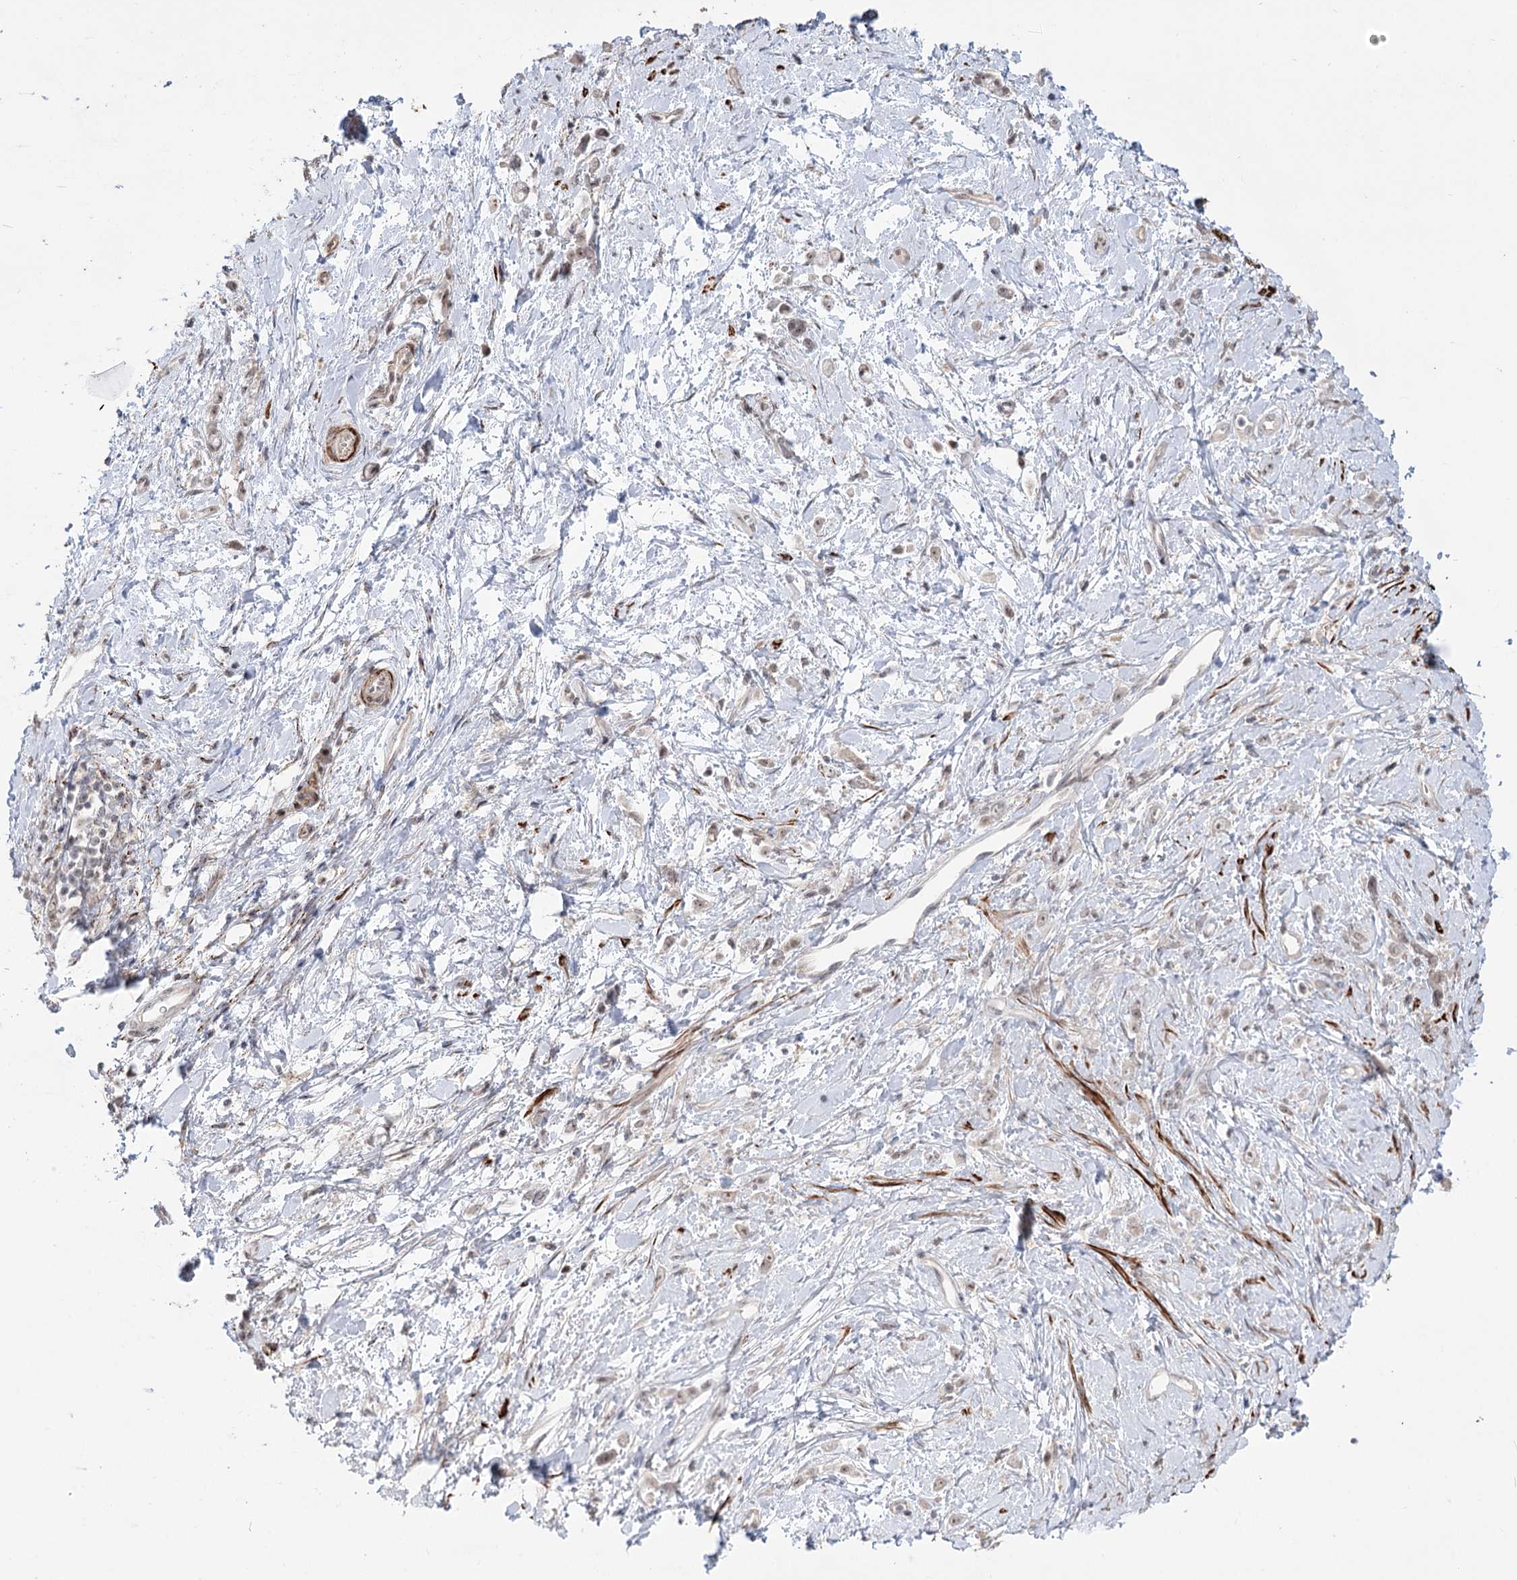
{"staining": {"intensity": "negative", "quantity": "none", "location": "none"}, "tissue": "stomach cancer", "cell_type": "Tumor cells", "image_type": "cancer", "snomed": [{"axis": "morphology", "description": "Adenocarcinoma, NOS"}, {"axis": "topography", "description": "Stomach"}], "caption": "Immunohistochemistry image of stomach cancer (adenocarcinoma) stained for a protein (brown), which shows no expression in tumor cells.", "gene": "ZSCAN23", "patient": {"sex": "female", "age": 60}}